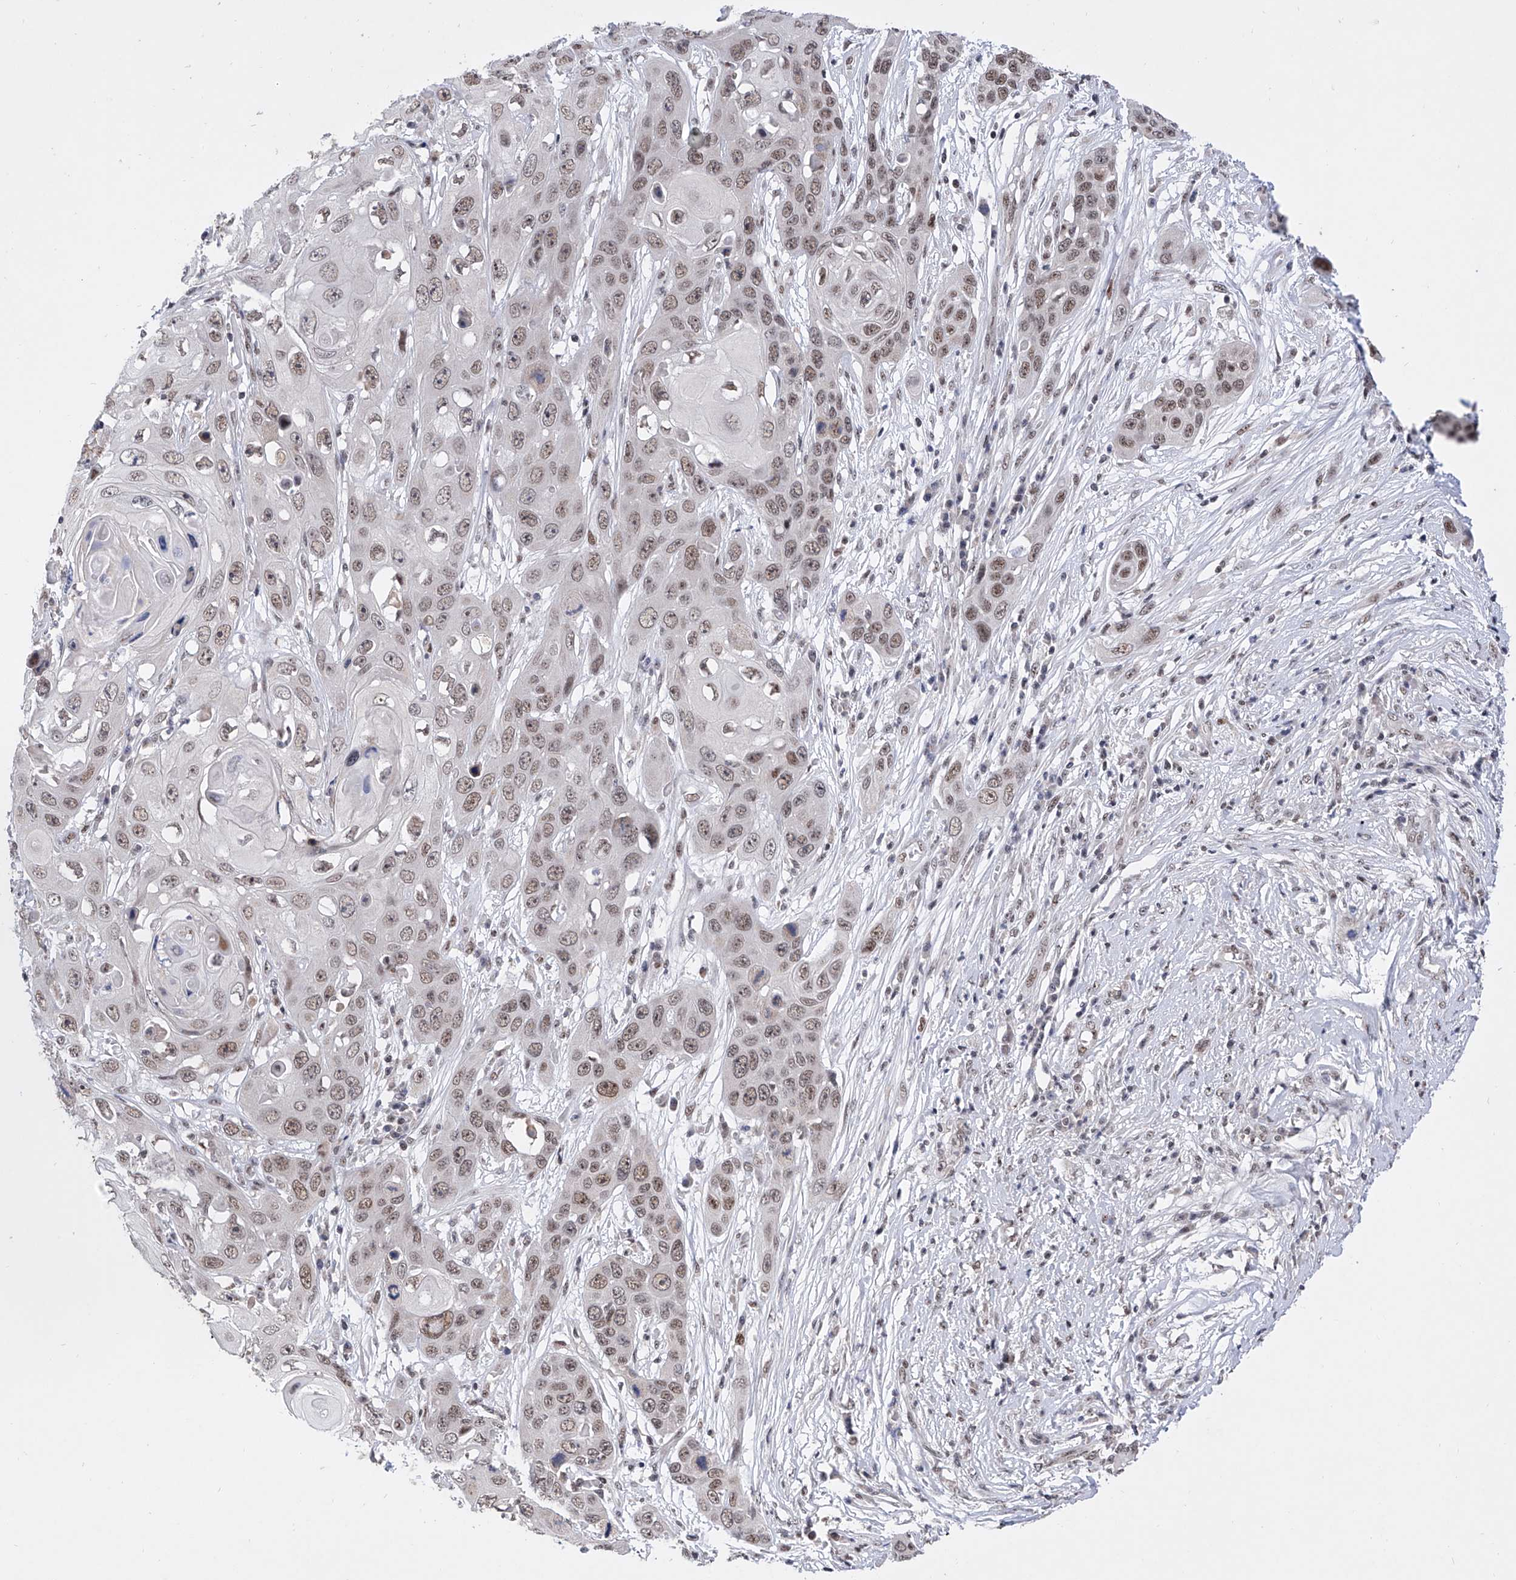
{"staining": {"intensity": "moderate", "quantity": ">75%", "location": "nuclear"}, "tissue": "skin cancer", "cell_type": "Tumor cells", "image_type": "cancer", "snomed": [{"axis": "morphology", "description": "Squamous cell carcinoma, NOS"}, {"axis": "topography", "description": "Skin"}], "caption": "About >75% of tumor cells in human skin cancer show moderate nuclear protein staining as visualized by brown immunohistochemical staining.", "gene": "RAD54L", "patient": {"sex": "male", "age": 55}}